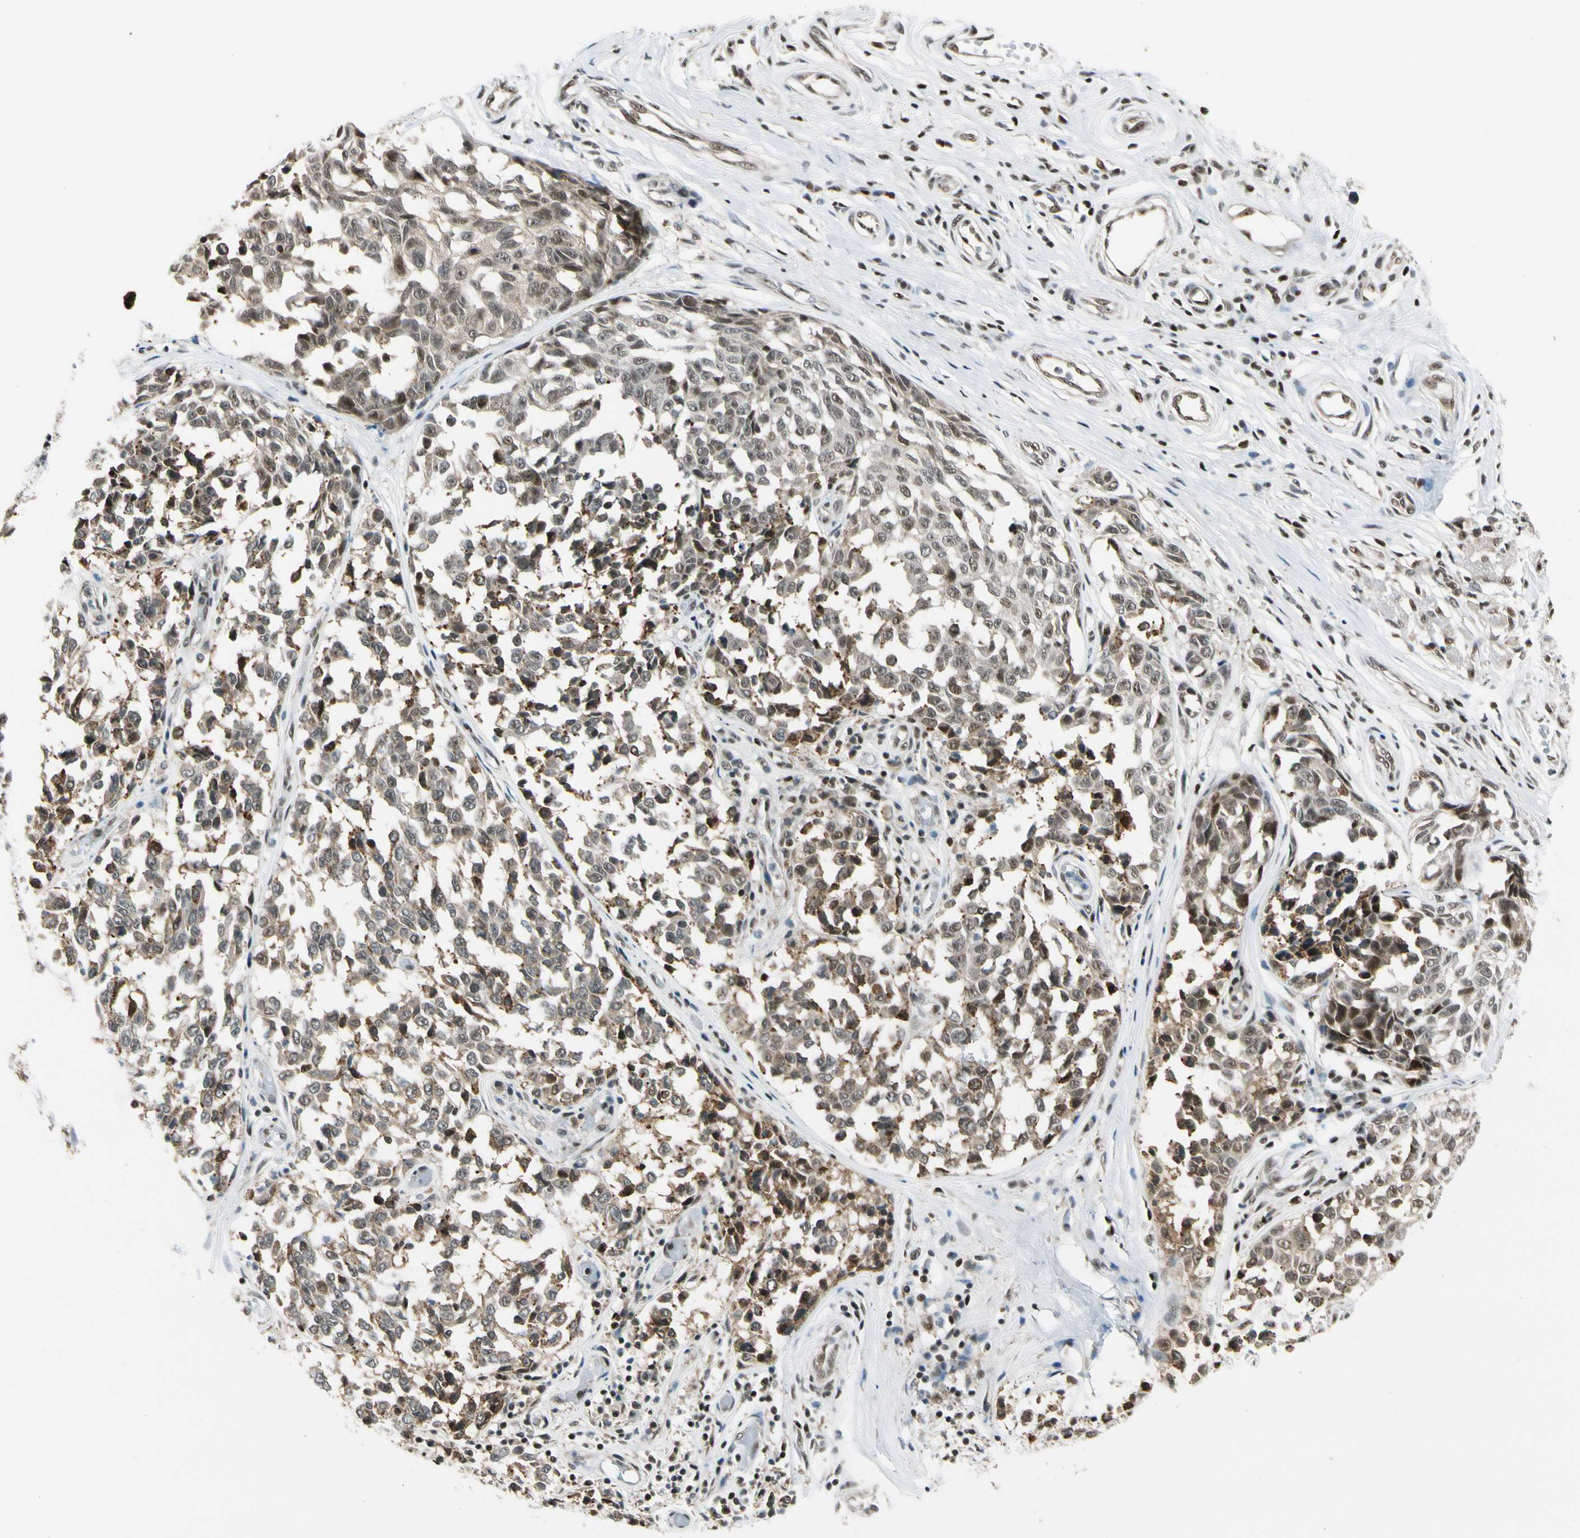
{"staining": {"intensity": "moderate", "quantity": ">75%", "location": "cytoplasmic/membranous,nuclear"}, "tissue": "melanoma", "cell_type": "Tumor cells", "image_type": "cancer", "snomed": [{"axis": "morphology", "description": "Malignant melanoma, NOS"}, {"axis": "topography", "description": "Skin"}], "caption": "Protein staining by IHC reveals moderate cytoplasmic/membranous and nuclear staining in approximately >75% of tumor cells in melanoma.", "gene": "DAXX", "patient": {"sex": "female", "age": 64}}